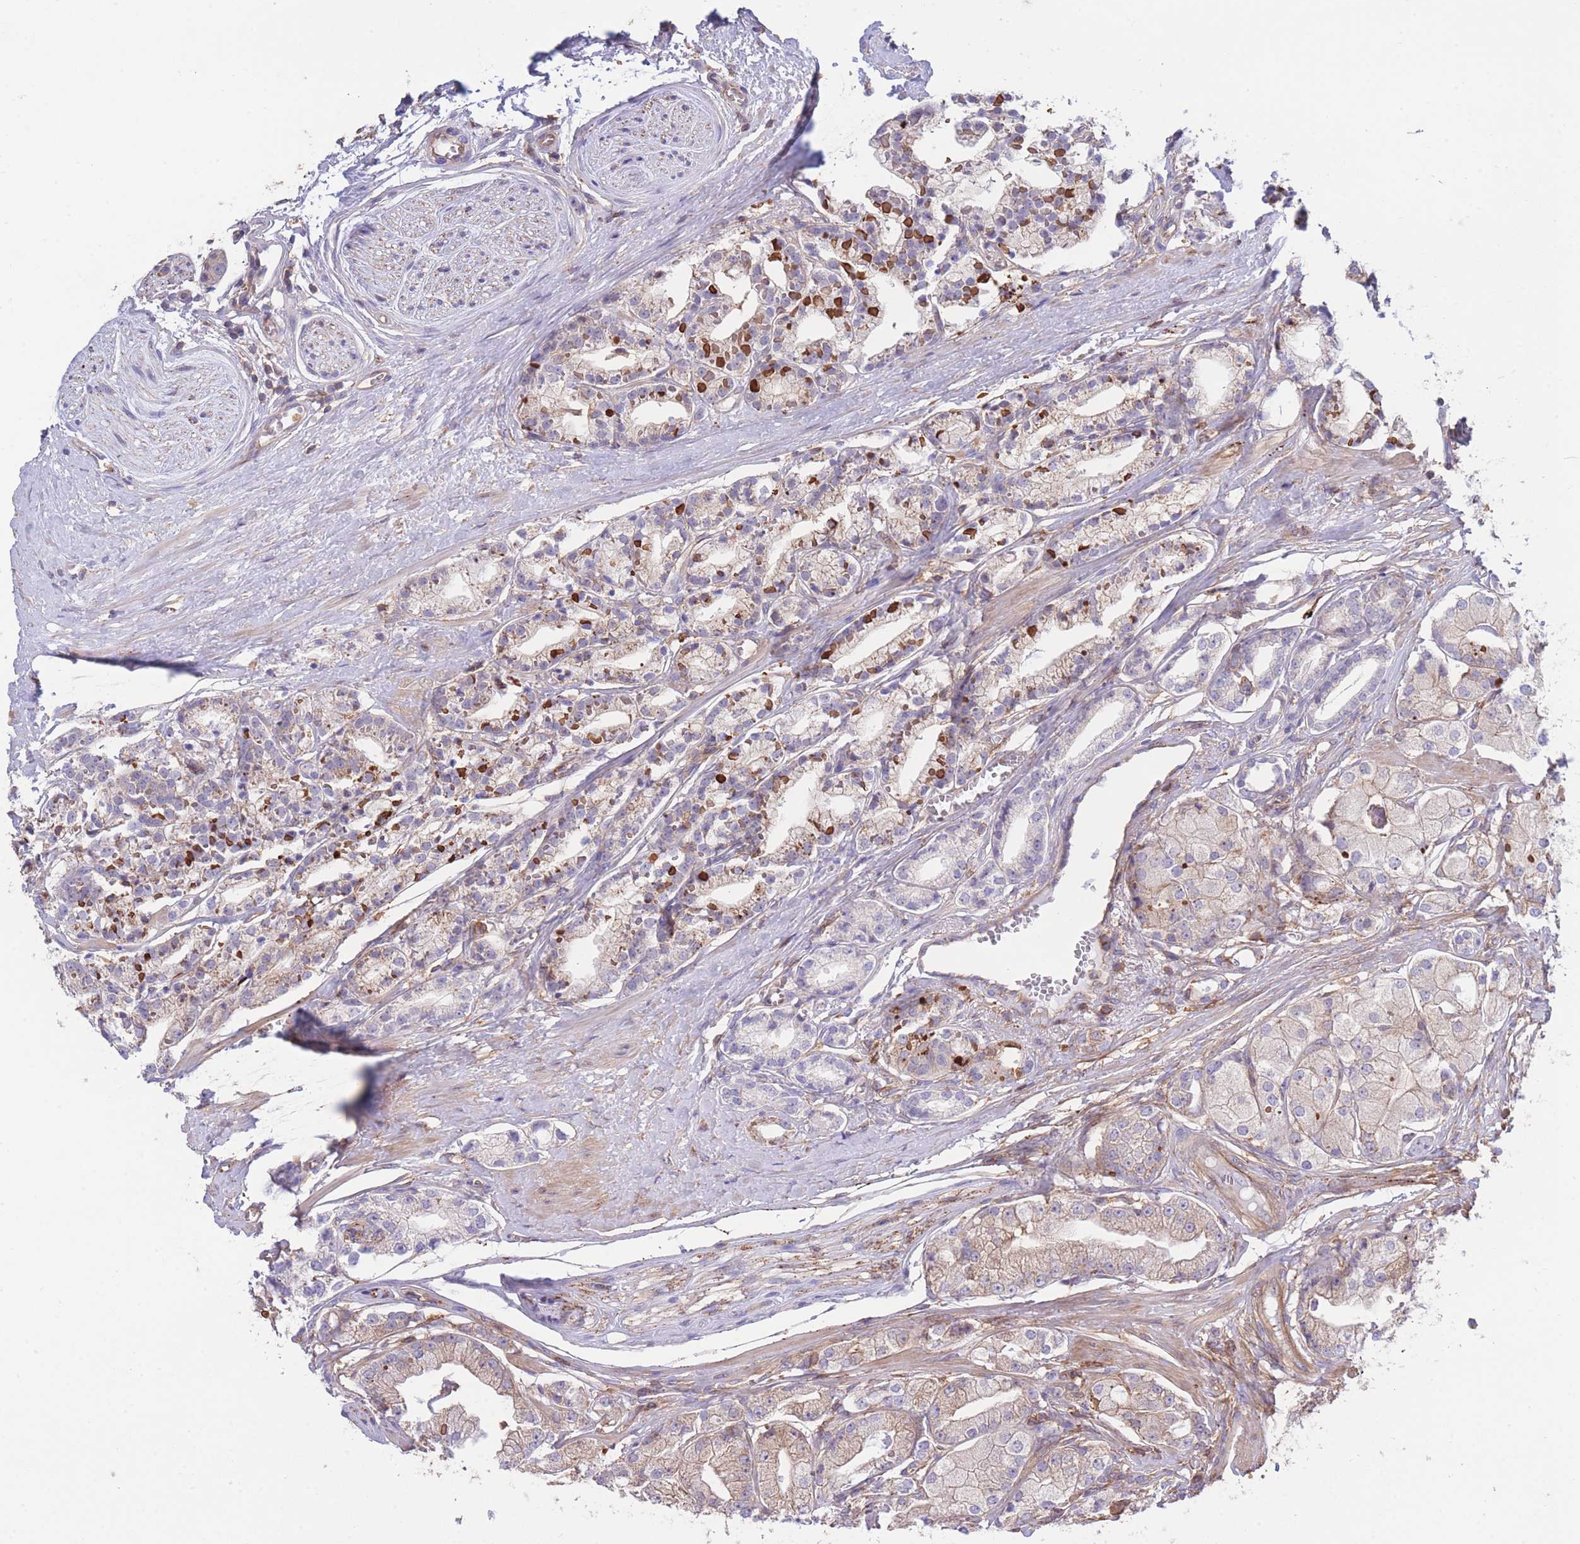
{"staining": {"intensity": "negative", "quantity": "none", "location": "none"}, "tissue": "prostate cancer", "cell_type": "Tumor cells", "image_type": "cancer", "snomed": [{"axis": "morphology", "description": "Adenocarcinoma, High grade"}, {"axis": "topography", "description": "Prostate"}], "caption": "There is no significant expression in tumor cells of prostate cancer (adenocarcinoma (high-grade)).", "gene": "LRRN4CL", "patient": {"sex": "male", "age": 71}}